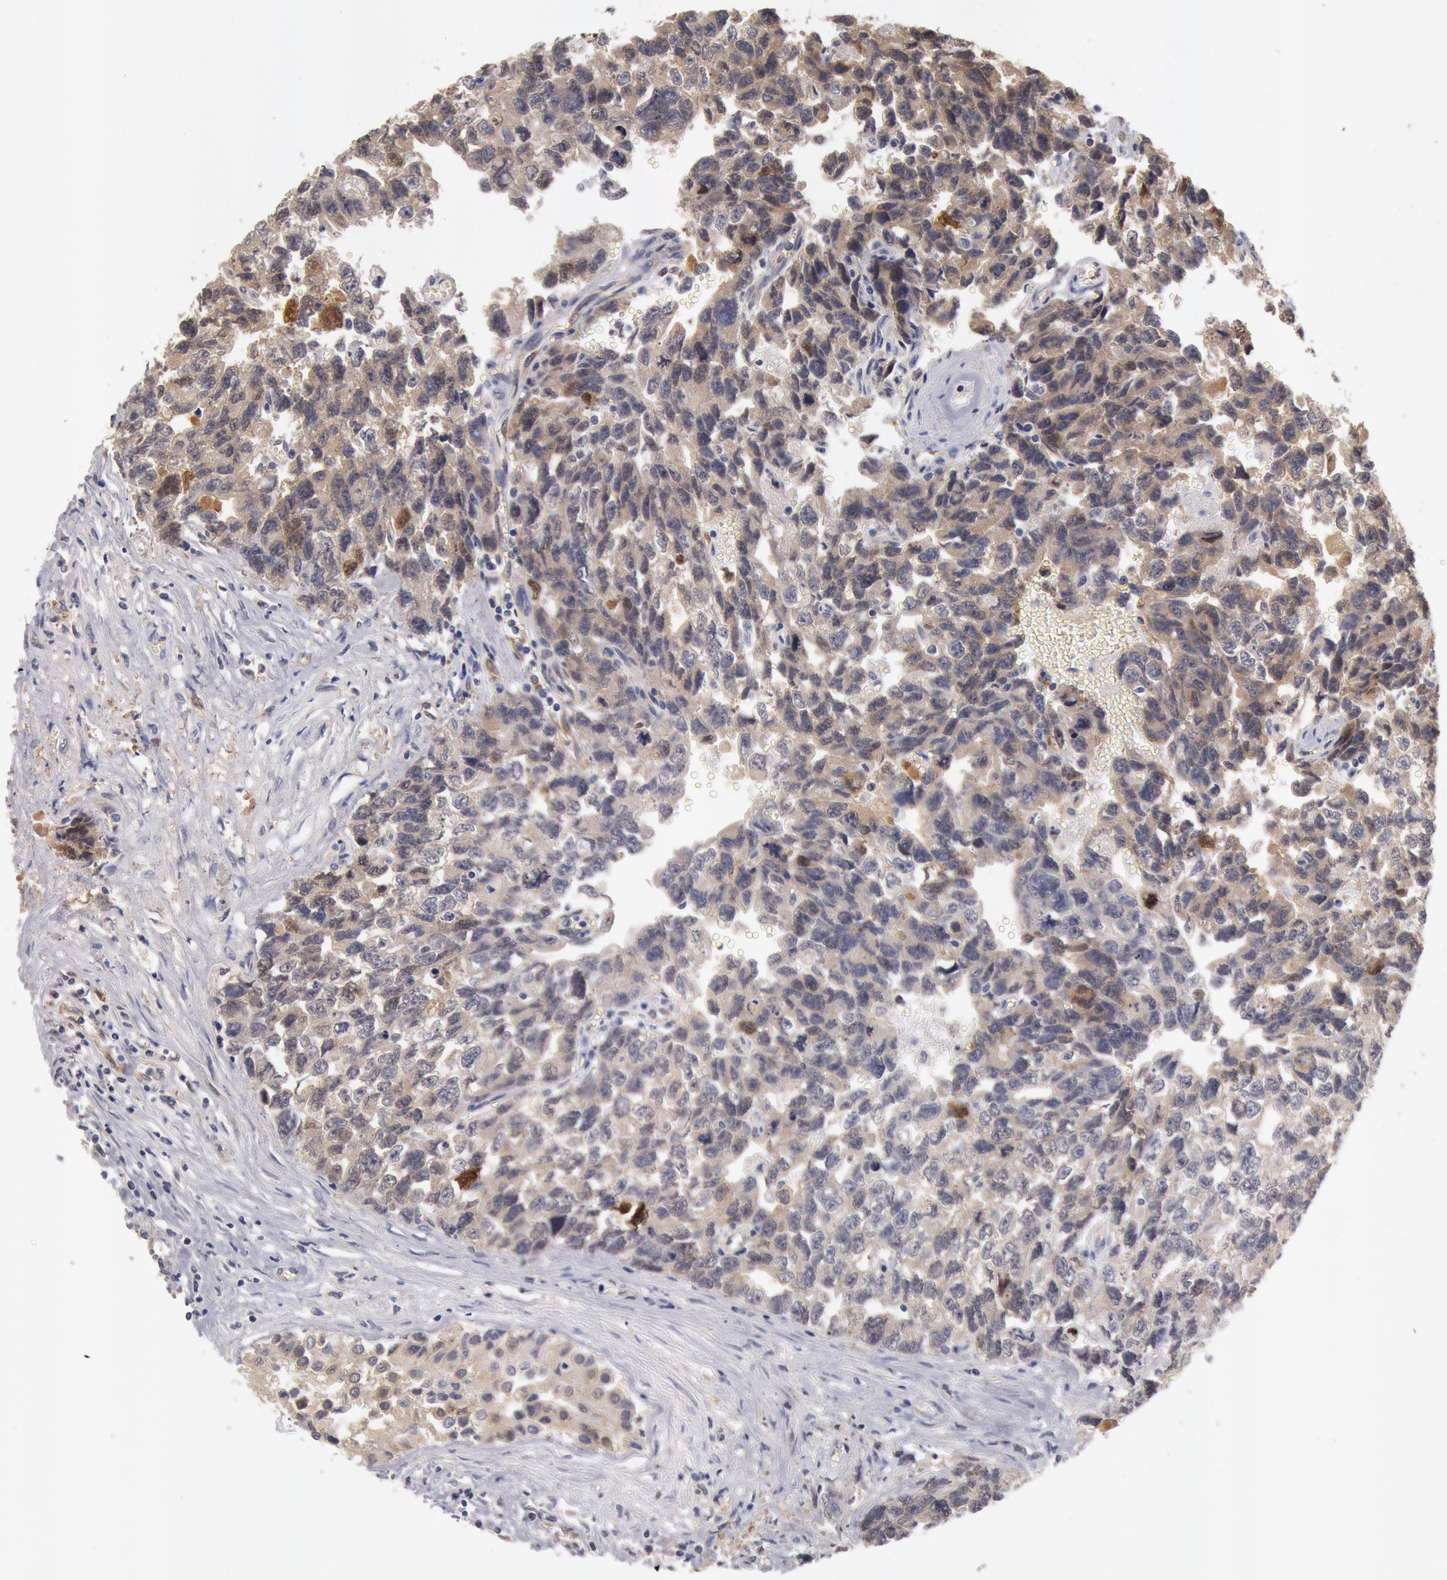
{"staining": {"intensity": "weak", "quantity": "25%-75%", "location": "cytoplasmic/membranous"}, "tissue": "testis cancer", "cell_type": "Tumor cells", "image_type": "cancer", "snomed": [{"axis": "morphology", "description": "Carcinoma, Embryonal, NOS"}, {"axis": "topography", "description": "Testis"}], "caption": "Tumor cells show low levels of weak cytoplasmic/membranous staining in about 25%-75% of cells in embryonal carcinoma (testis).", "gene": "DNAJA1", "patient": {"sex": "male", "age": 31}}